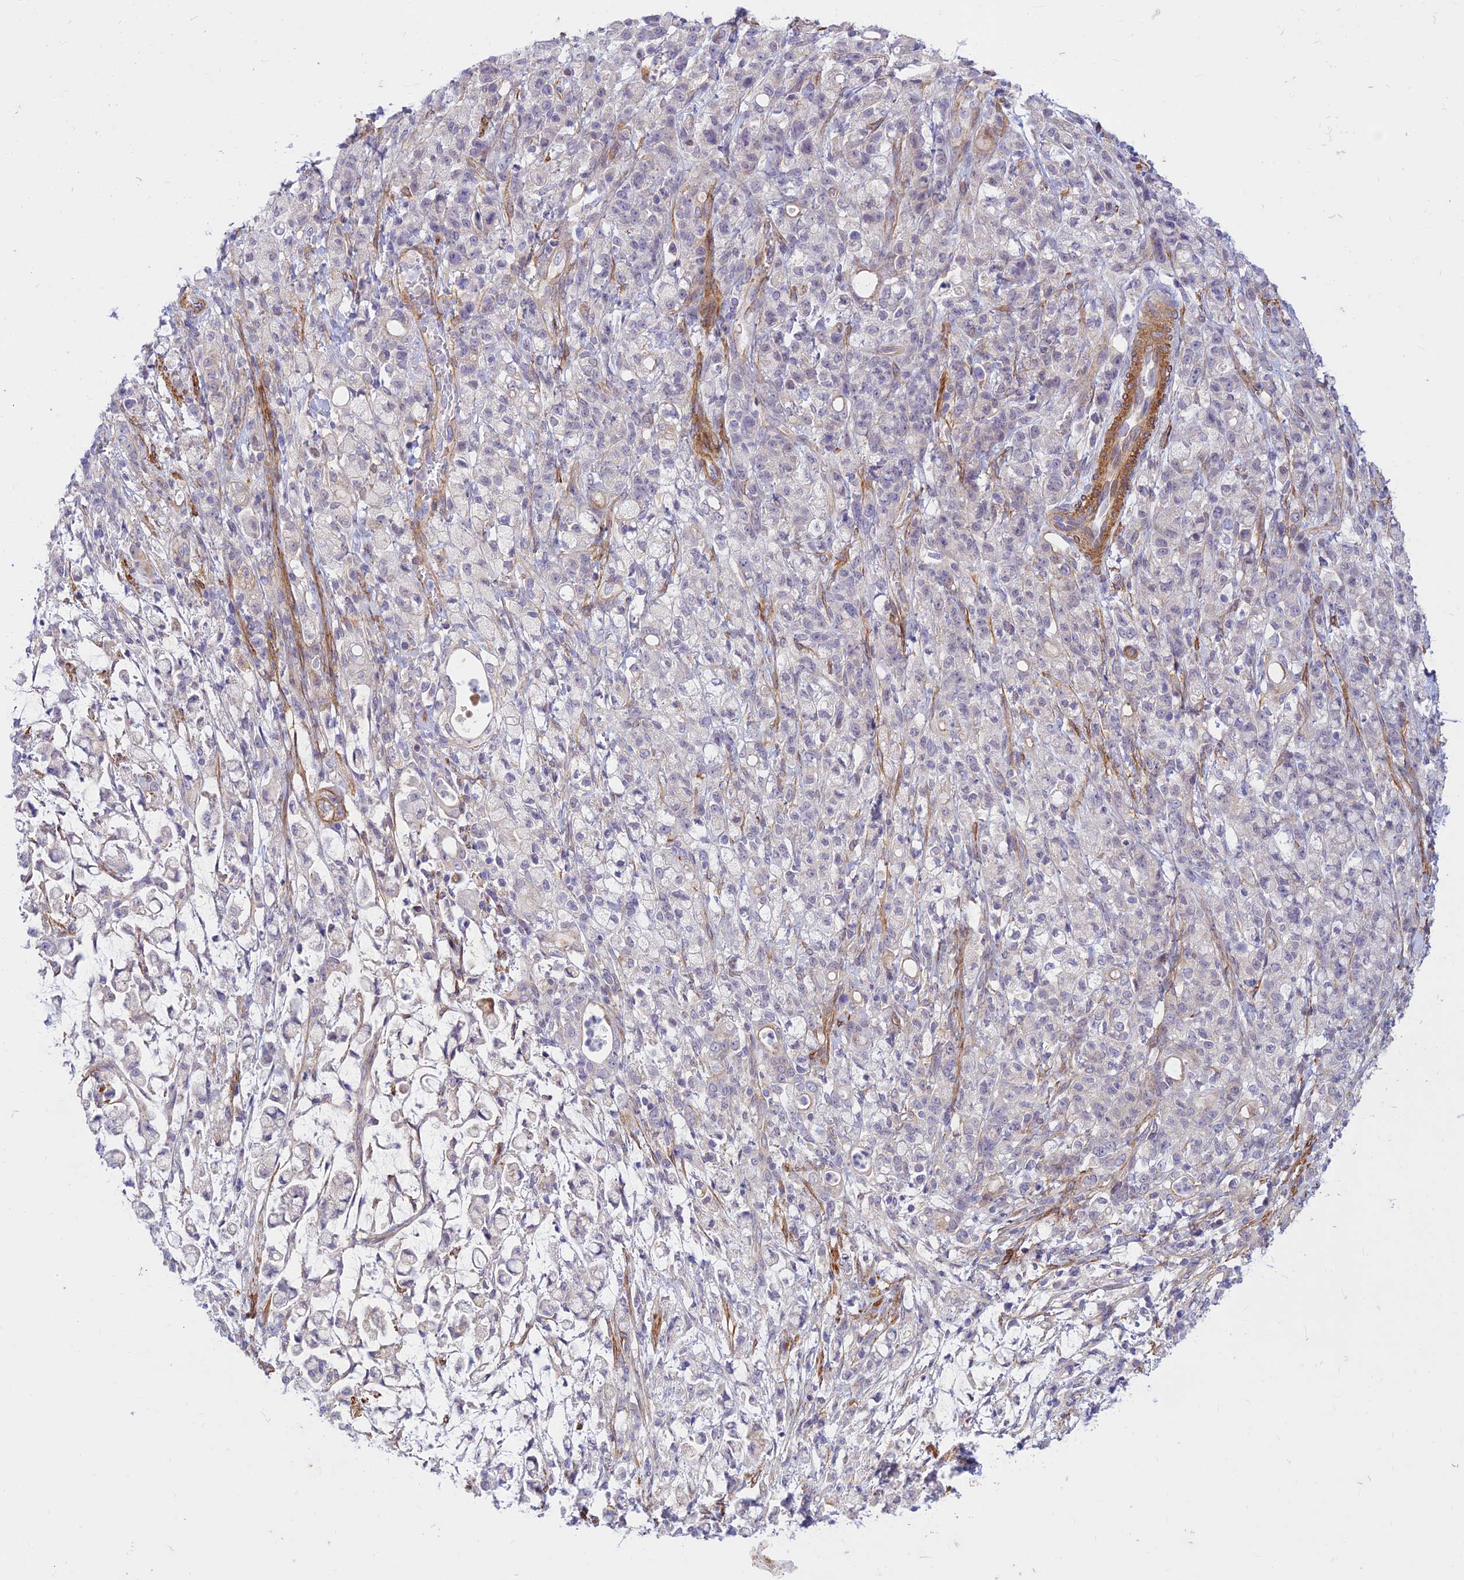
{"staining": {"intensity": "negative", "quantity": "none", "location": "none"}, "tissue": "stomach cancer", "cell_type": "Tumor cells", "image_type": "cancer", "snomed": [{"axis": "morphology", "description": "Adenocarcinoma, NOS"}, {"axis": "topography", "description": "Stomach"}], "caption": "High magnification brightfield microscopy of stomach cancer (adenocarcinoma) stained with DAB (3,3'-diaminobenzidine) (brown) and counterstained with hematoxylin (blue): tumor cells show no significant positivity. (IHC, brightfield microscopy, high magnification).", "gene": "FBXW4", "patient": {"sex": "female", "age": 60}}